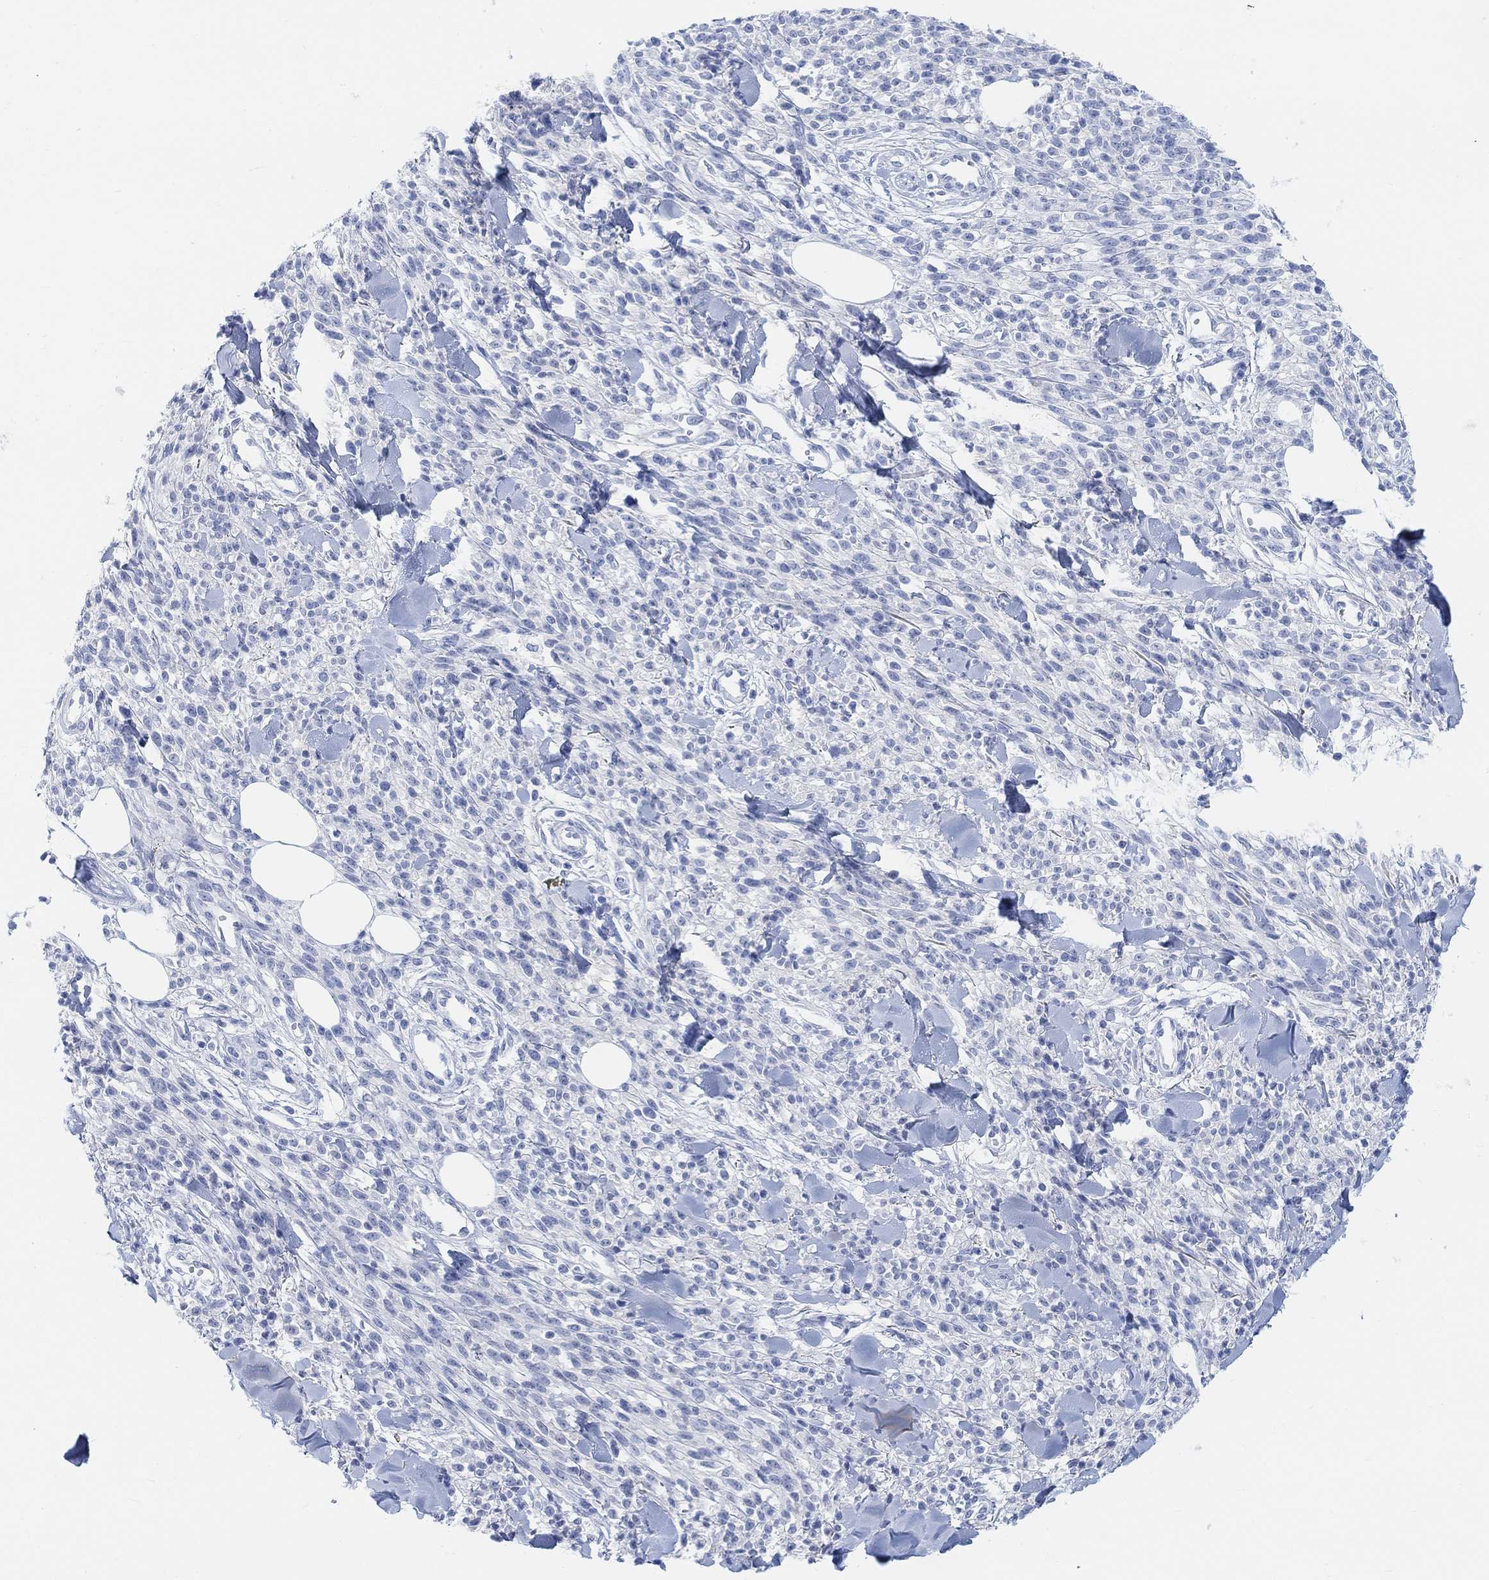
{"staining": {"intensity": "negative", "quantity": "none", "location": "none"}, "tissue": "melanoma", "cell_type": "Tumor cells", "image_type": "cancer", "snomed": [{"axis": "morphology", "description": "Malignant melanoma, NOS"}, {"axis": "topography", "description": "Skin"}, {"axis": "topography", "description": "Skin of trunk"}], "caption": "High power microscopy histopathology image of an immunohistochemistry image of malignant melanoma, revealing no significant staining in tumor cells. (Stains: DAB immunohistochemistry (IHC) with hematoxylin counter stain, Microscopy: brightfield microscopy at high magnification).", "gene": "ENO4", "patient": {"sex": "male", "age": 74}}